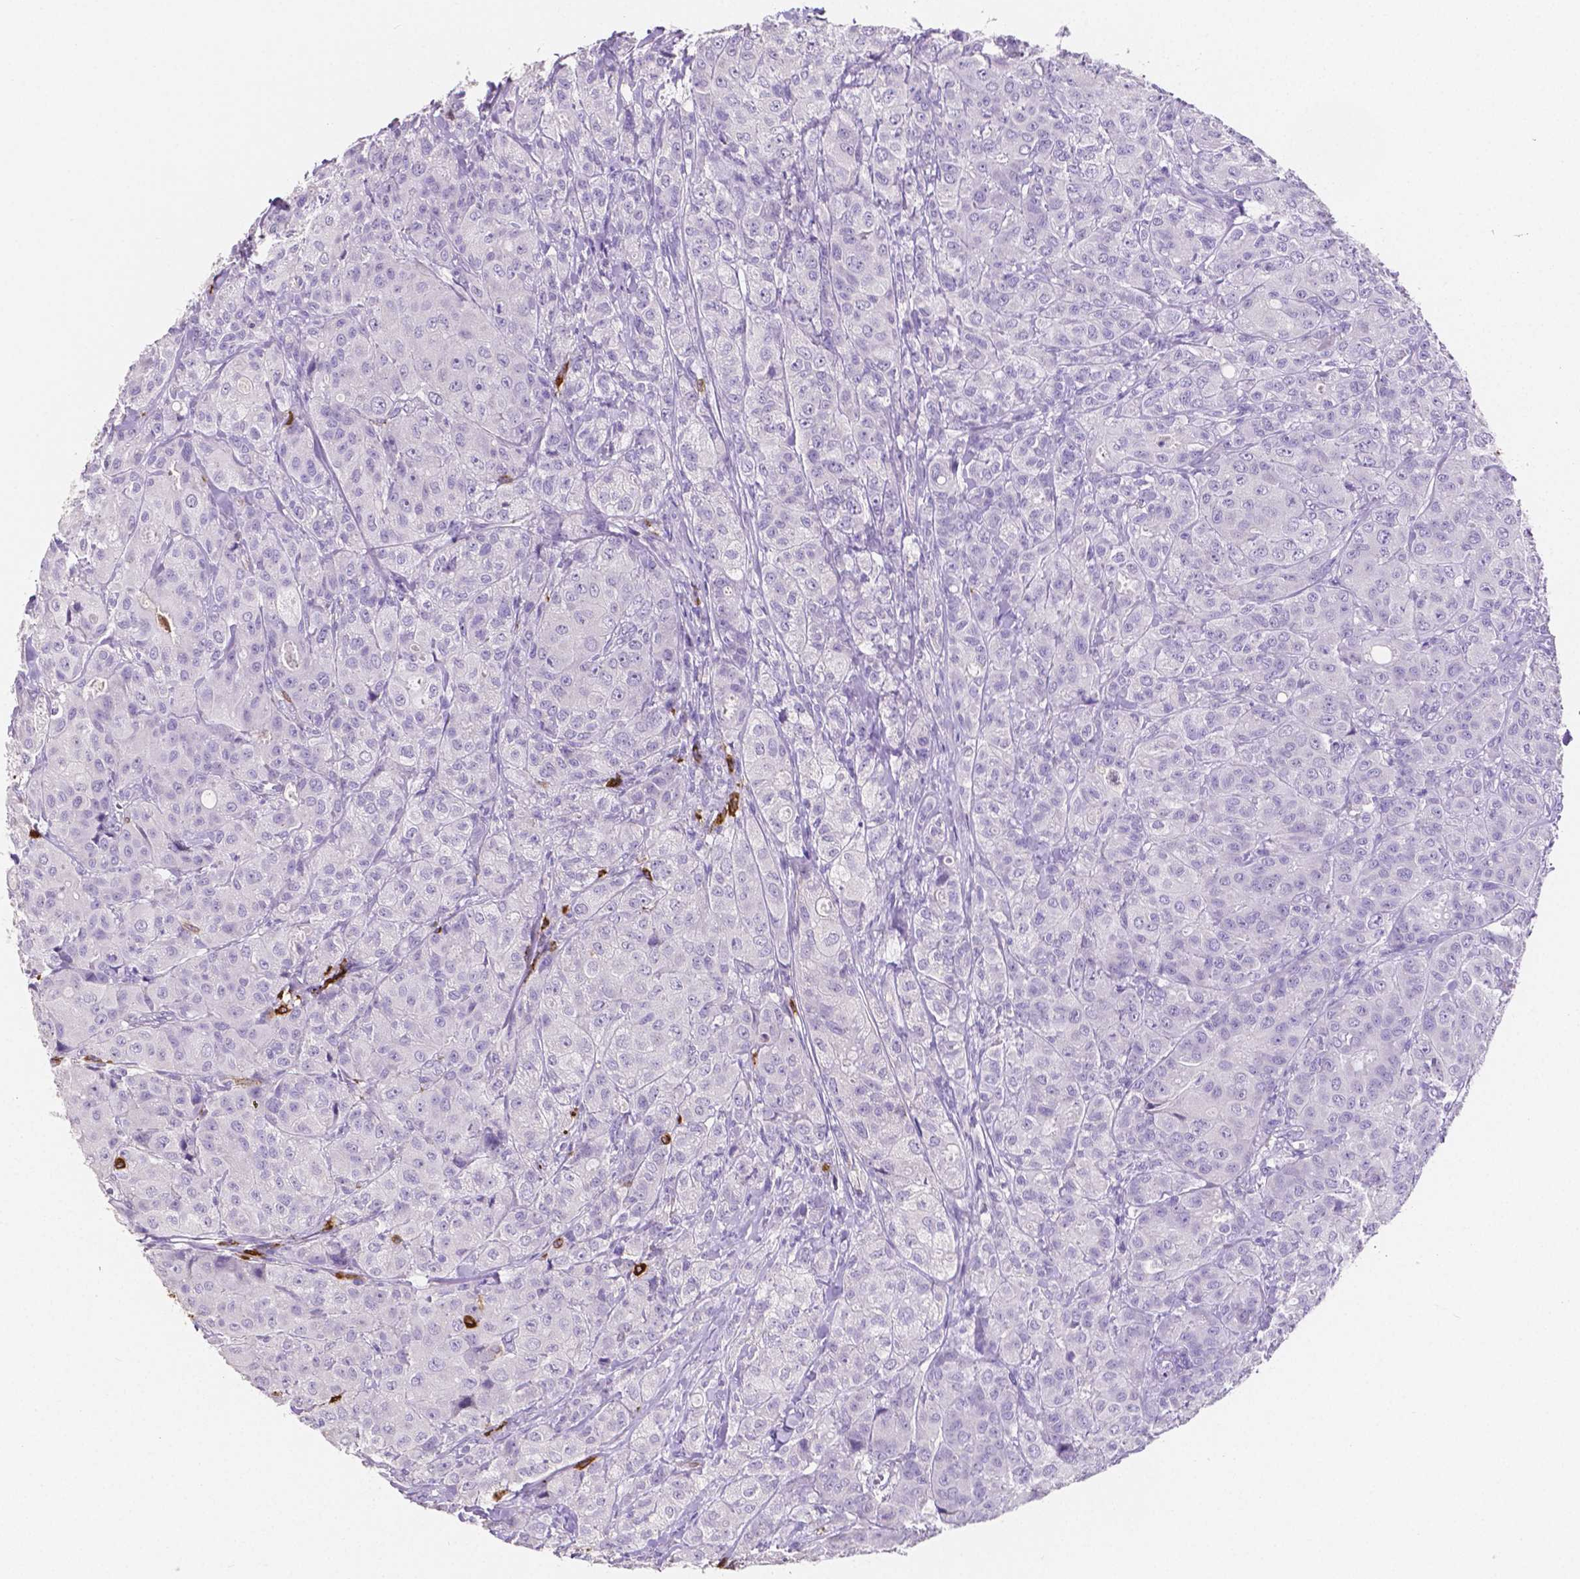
{"staining": {"intensity": "negative", "quantity": "none", "location": "none"}, "tissue": "breast cancer", "cell_type": "Tumor cells", "image_type": "cancer", "snomed": [{"axis": "morphology", "description": "Duct carcinoma"}, {"axis": "topography", "description": "Breast"}], "caption": "DAB (3,3'-diaminobenzidine) immunohistochemical staining of human breast cancer reveals no significant staining in tumor cells.", "gene": "MMP9", "patient": {"sex": "female", "age": 43}}